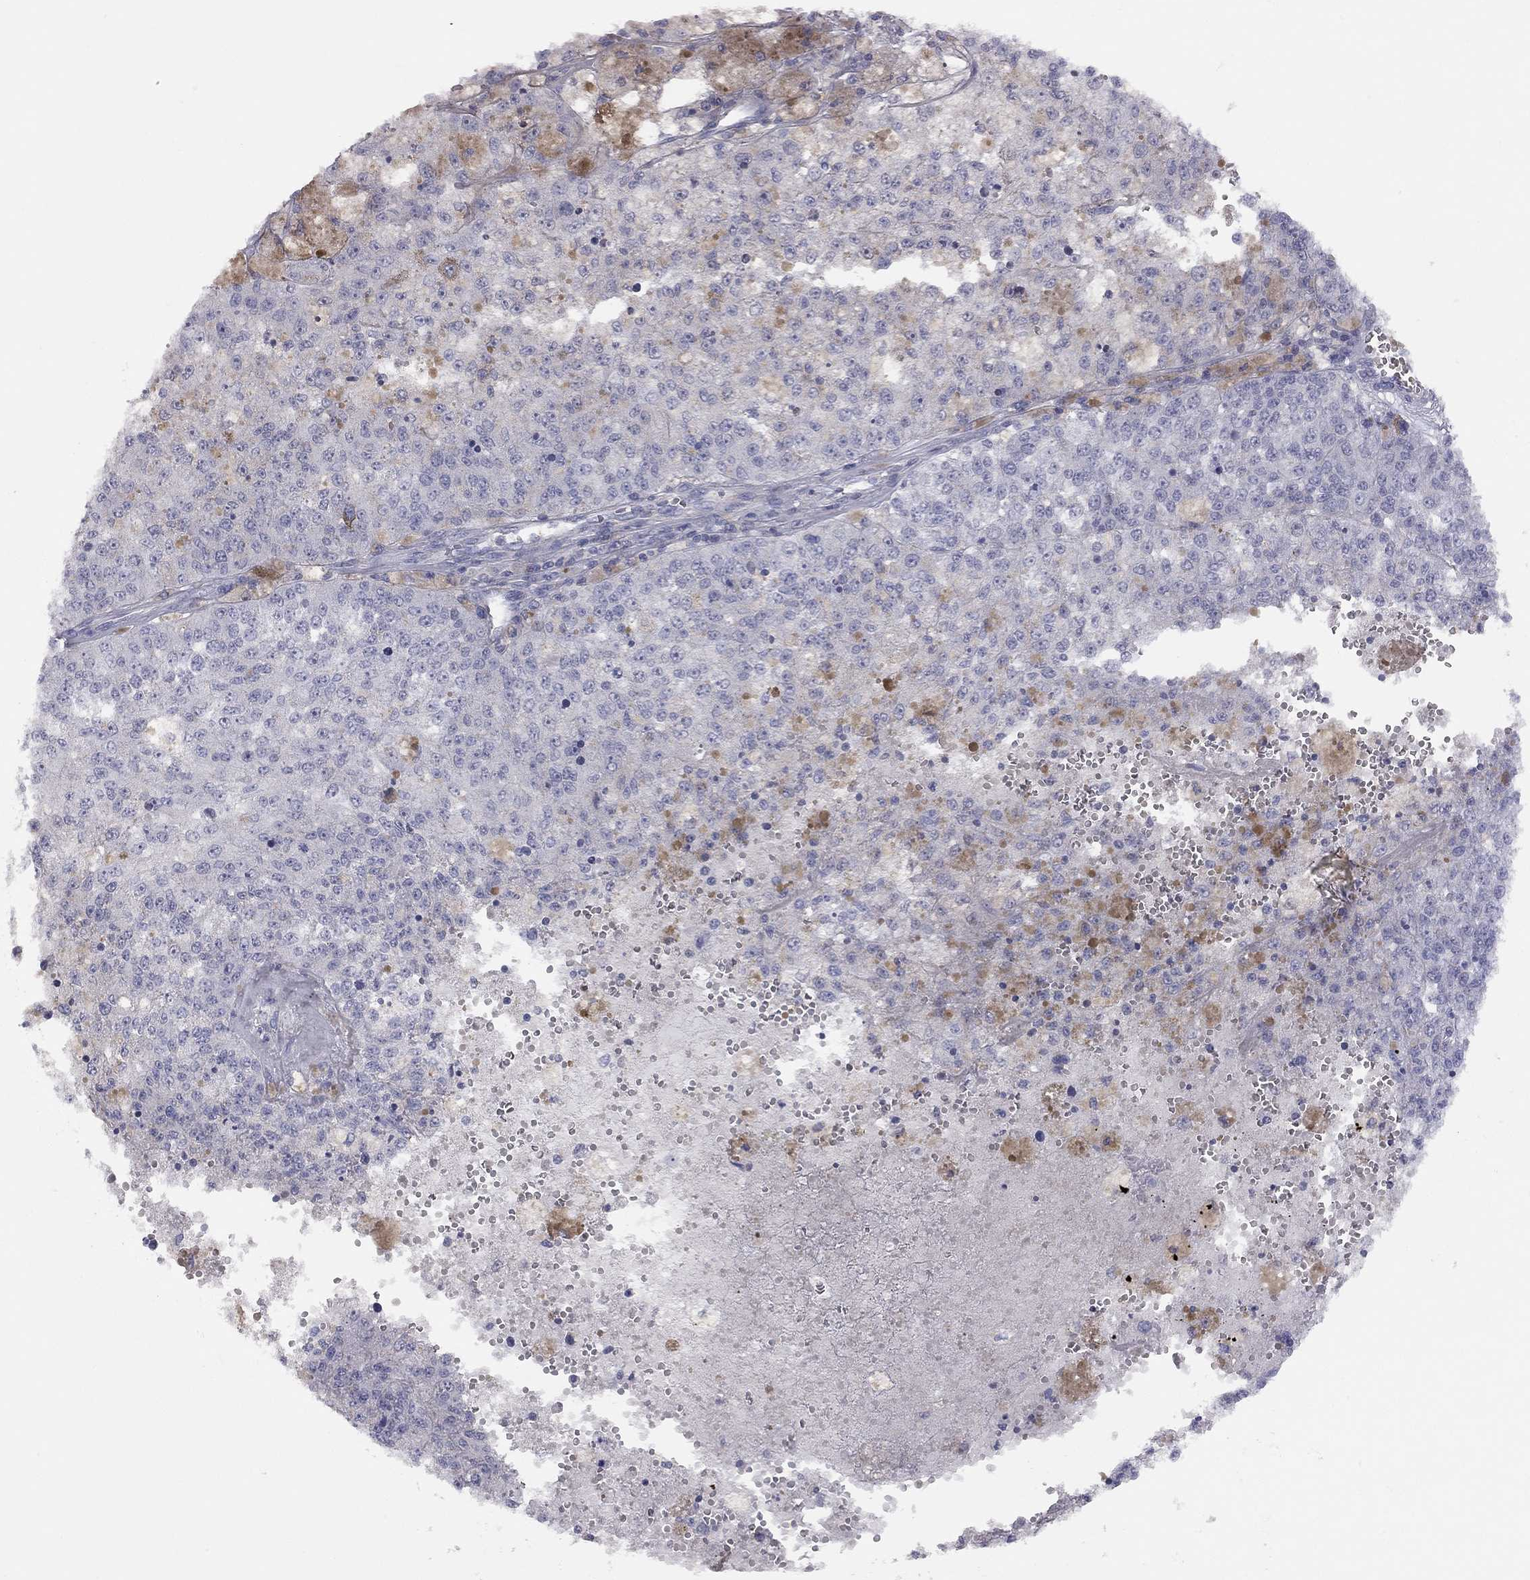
{"staining": {"intensity": "negative", "quantity": "none", "location": "none"}, "tissue": "melanoma", "cell_type": "Tumor cells", "image_type": "cancer", "snomed": [{"axis": "morphology", "description": "Malignant melanoma, Metastatic site"}, {"axis": "topography", "description": "Lymph node"}], "caption": "DAB immunohistochemical staining of human melanoma exhibits no significant expression in tumor cells.", "gene": "ADCYAP1", "patient": {"sex": "female", "age": 64}}